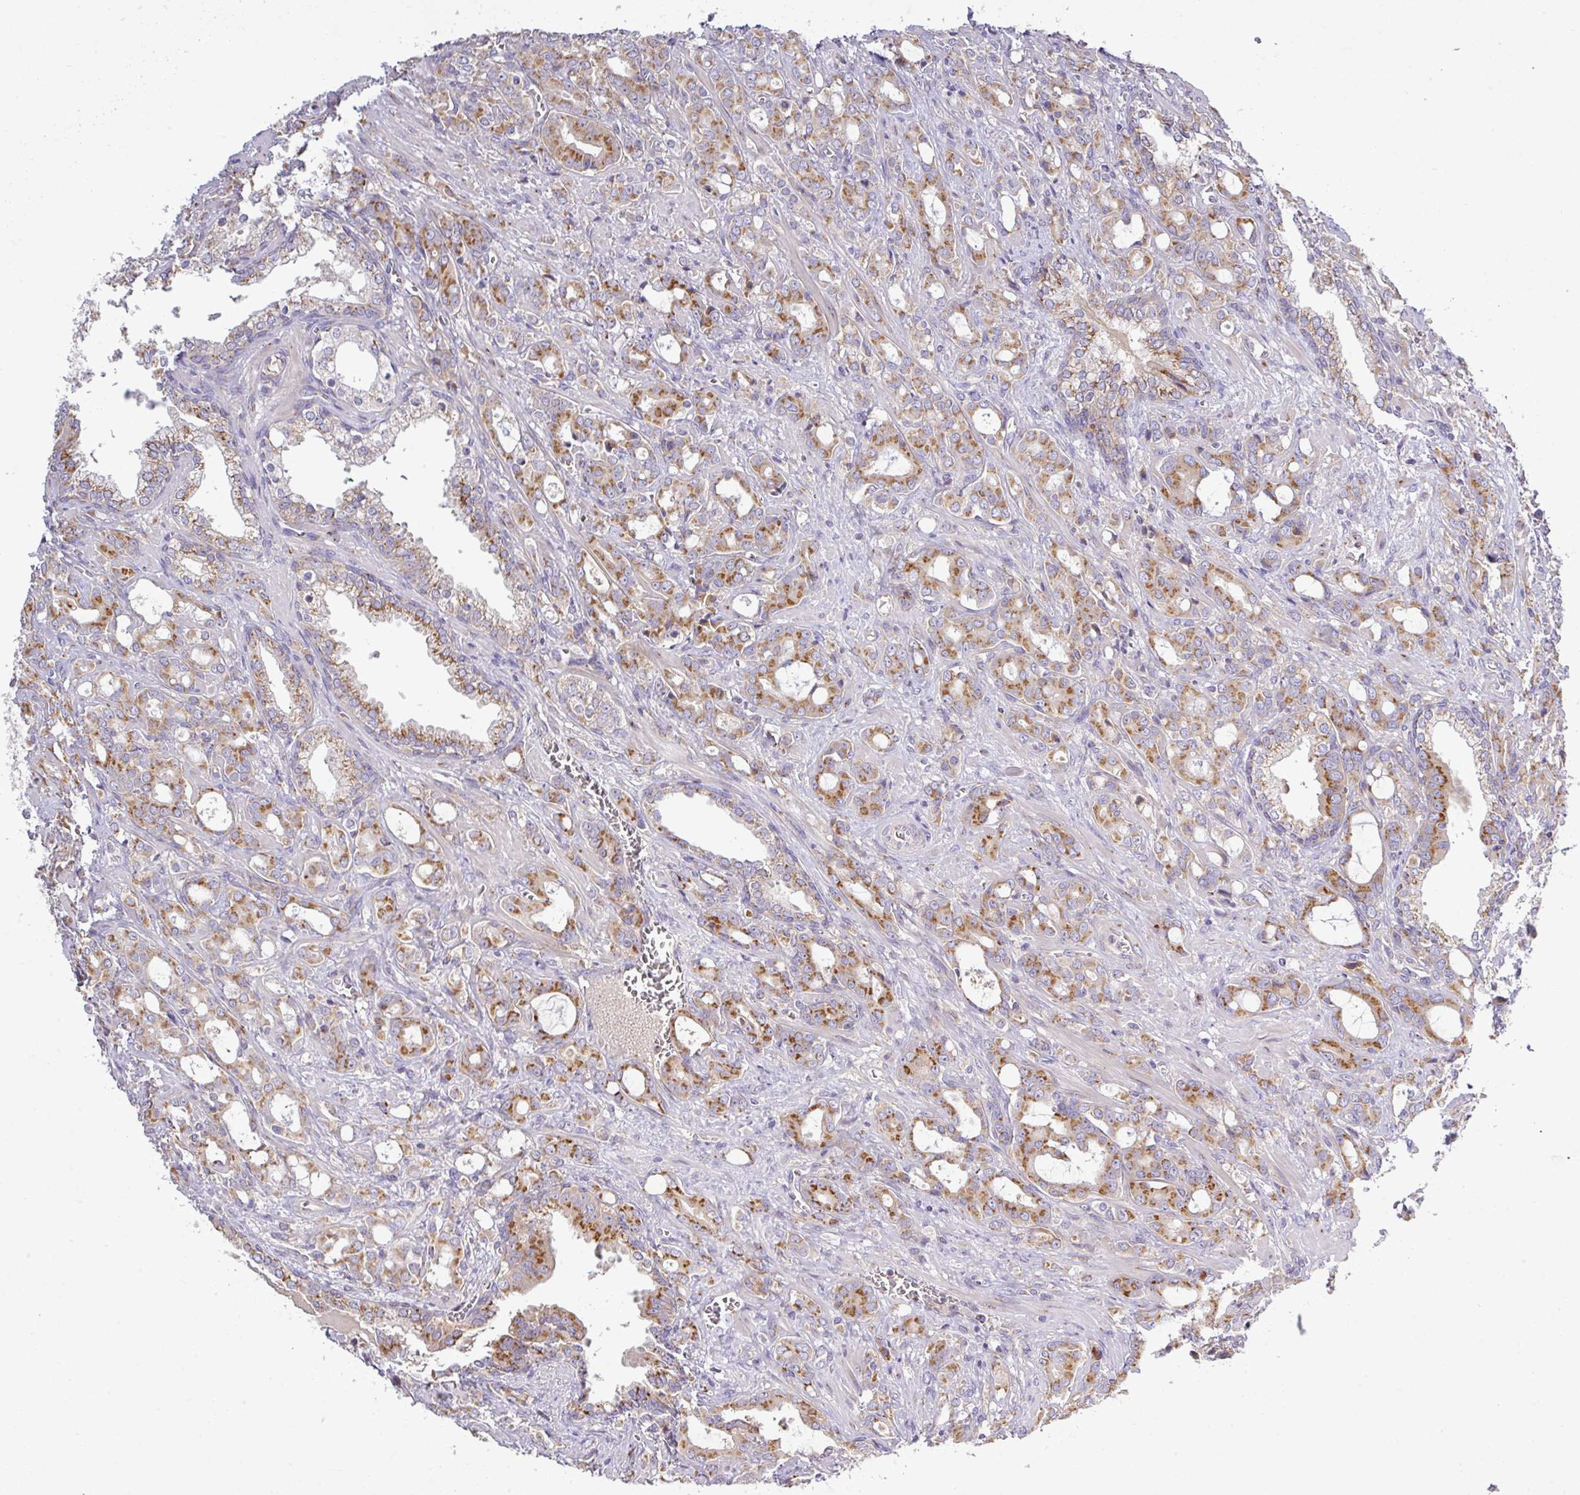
{"staining": {"intensity": "moderate", "quantity": ">75%", "location": "cytoplasmic/membranous"}, "tissue": "prostate cancer", "cell_type": "Tumor cells", "image_type": "cancer", "snomed": [{"axis": "morphology", "description": "Adenocarcinoma, High grade"}, {"axis": "topography", "description": "Prostate"}], "caption": "Protein staining reveals moderate cytoplasmic/membranous staining in approximately >75% of tumor cells in high-grade adenocarcinoma (prostate).", "gene": "VTI1A", "patient": {"sex": "male", "age": 72}}